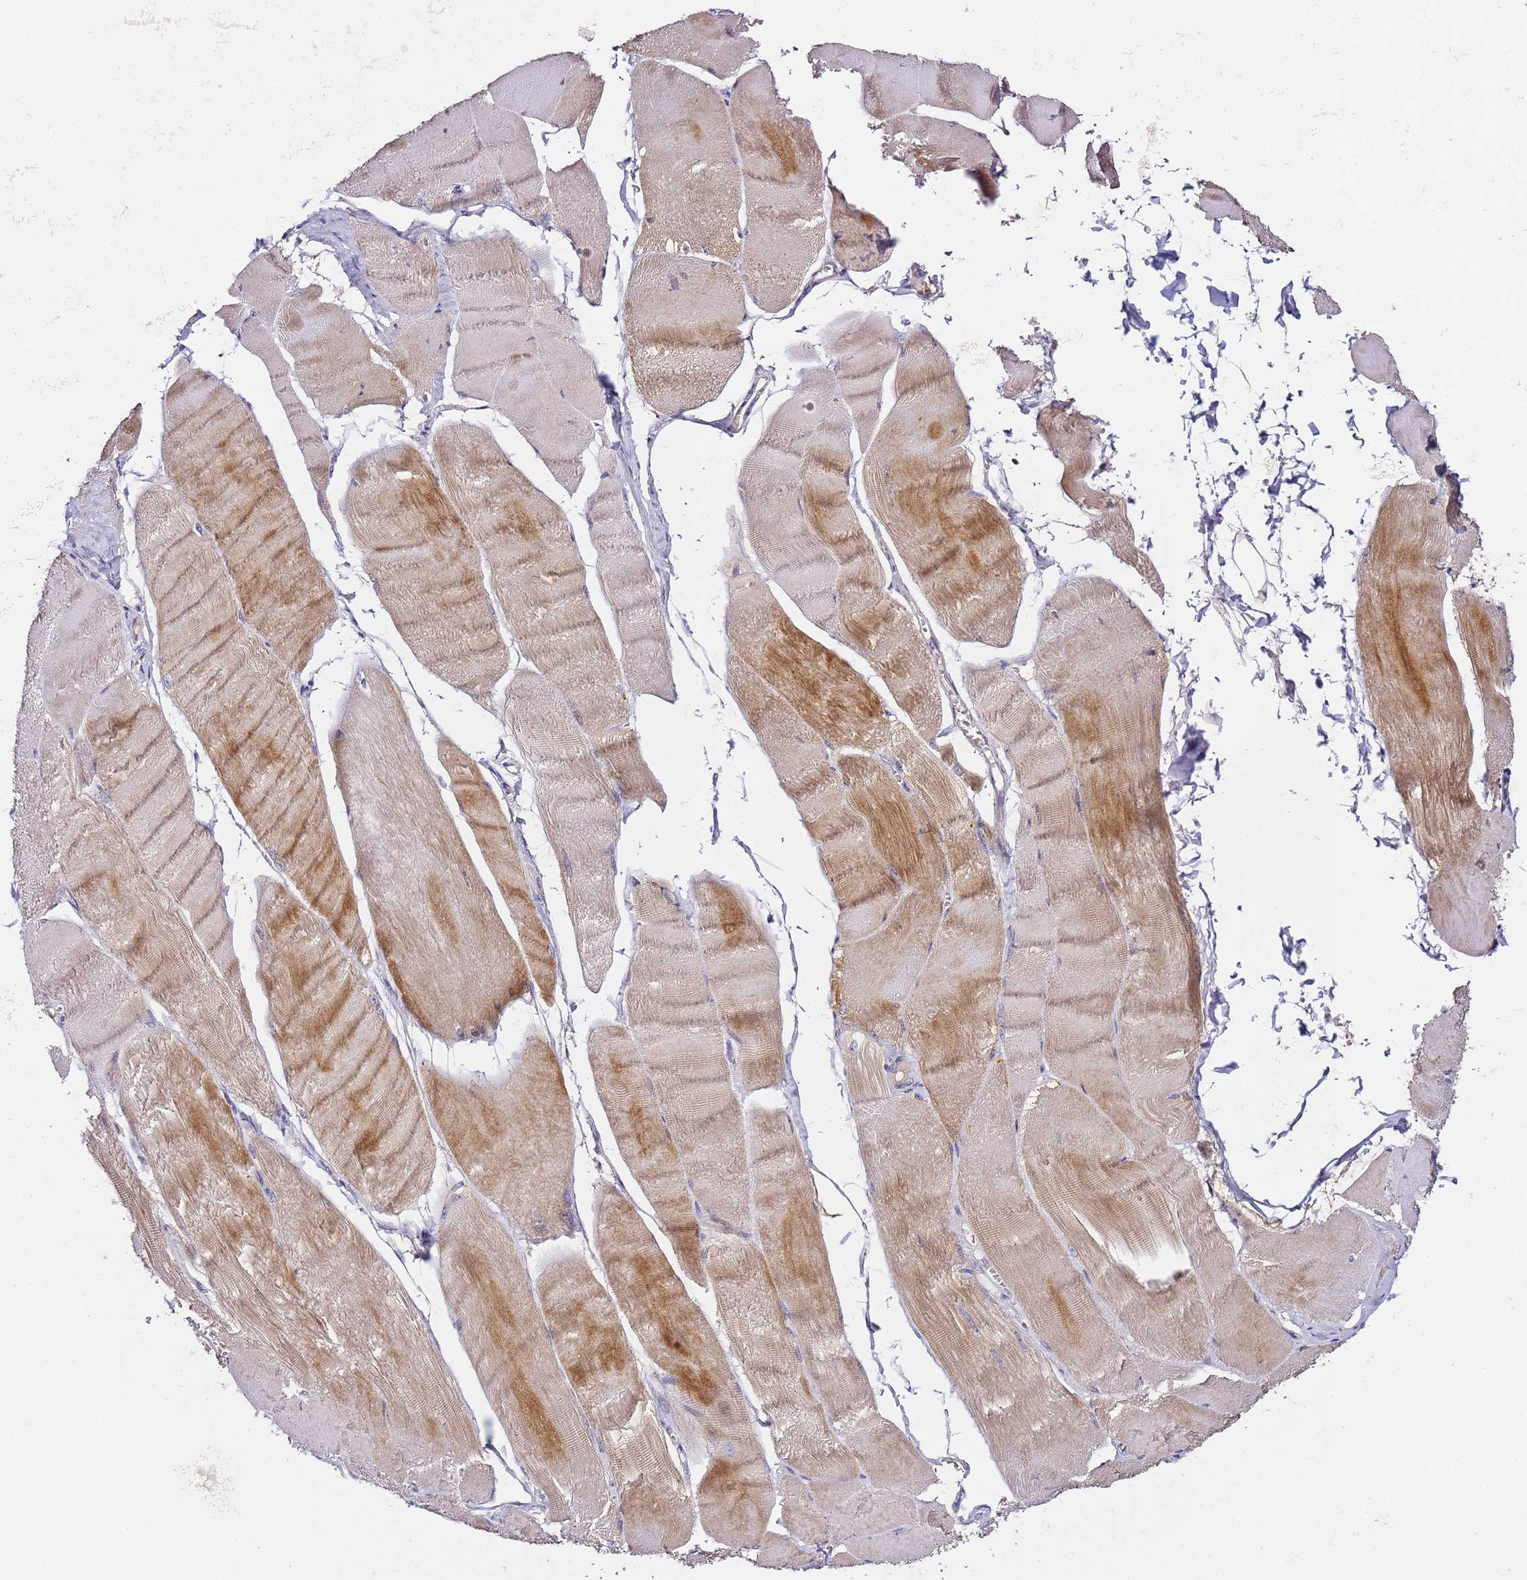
{"staining": {"intensity": "moderate", "quantity": ">75%", "location": "cytoplasmic/membranous"}, "tissue": "skeletal muscle", "cell_type": "Myocytes", "image_type": "normal", "snomed": [{"axis": "morphology", "description": "Normal tissue, NOS"}, {"axis": "morphology", "description": "Basal cell carcinoma"}, {"axis": "topography", "description": "Skeletal muscle"}], "caption": "Skeletal muscle was stained to show a protein in brown. There is medium levels of moderate cytoplasmic/membranous positivity in about >75% of myocytes. (Brightfield microscopy of DAB IHC at high magnification).", "gene": "OR2B11", "patient": {"sex": "female", "age": 64}}